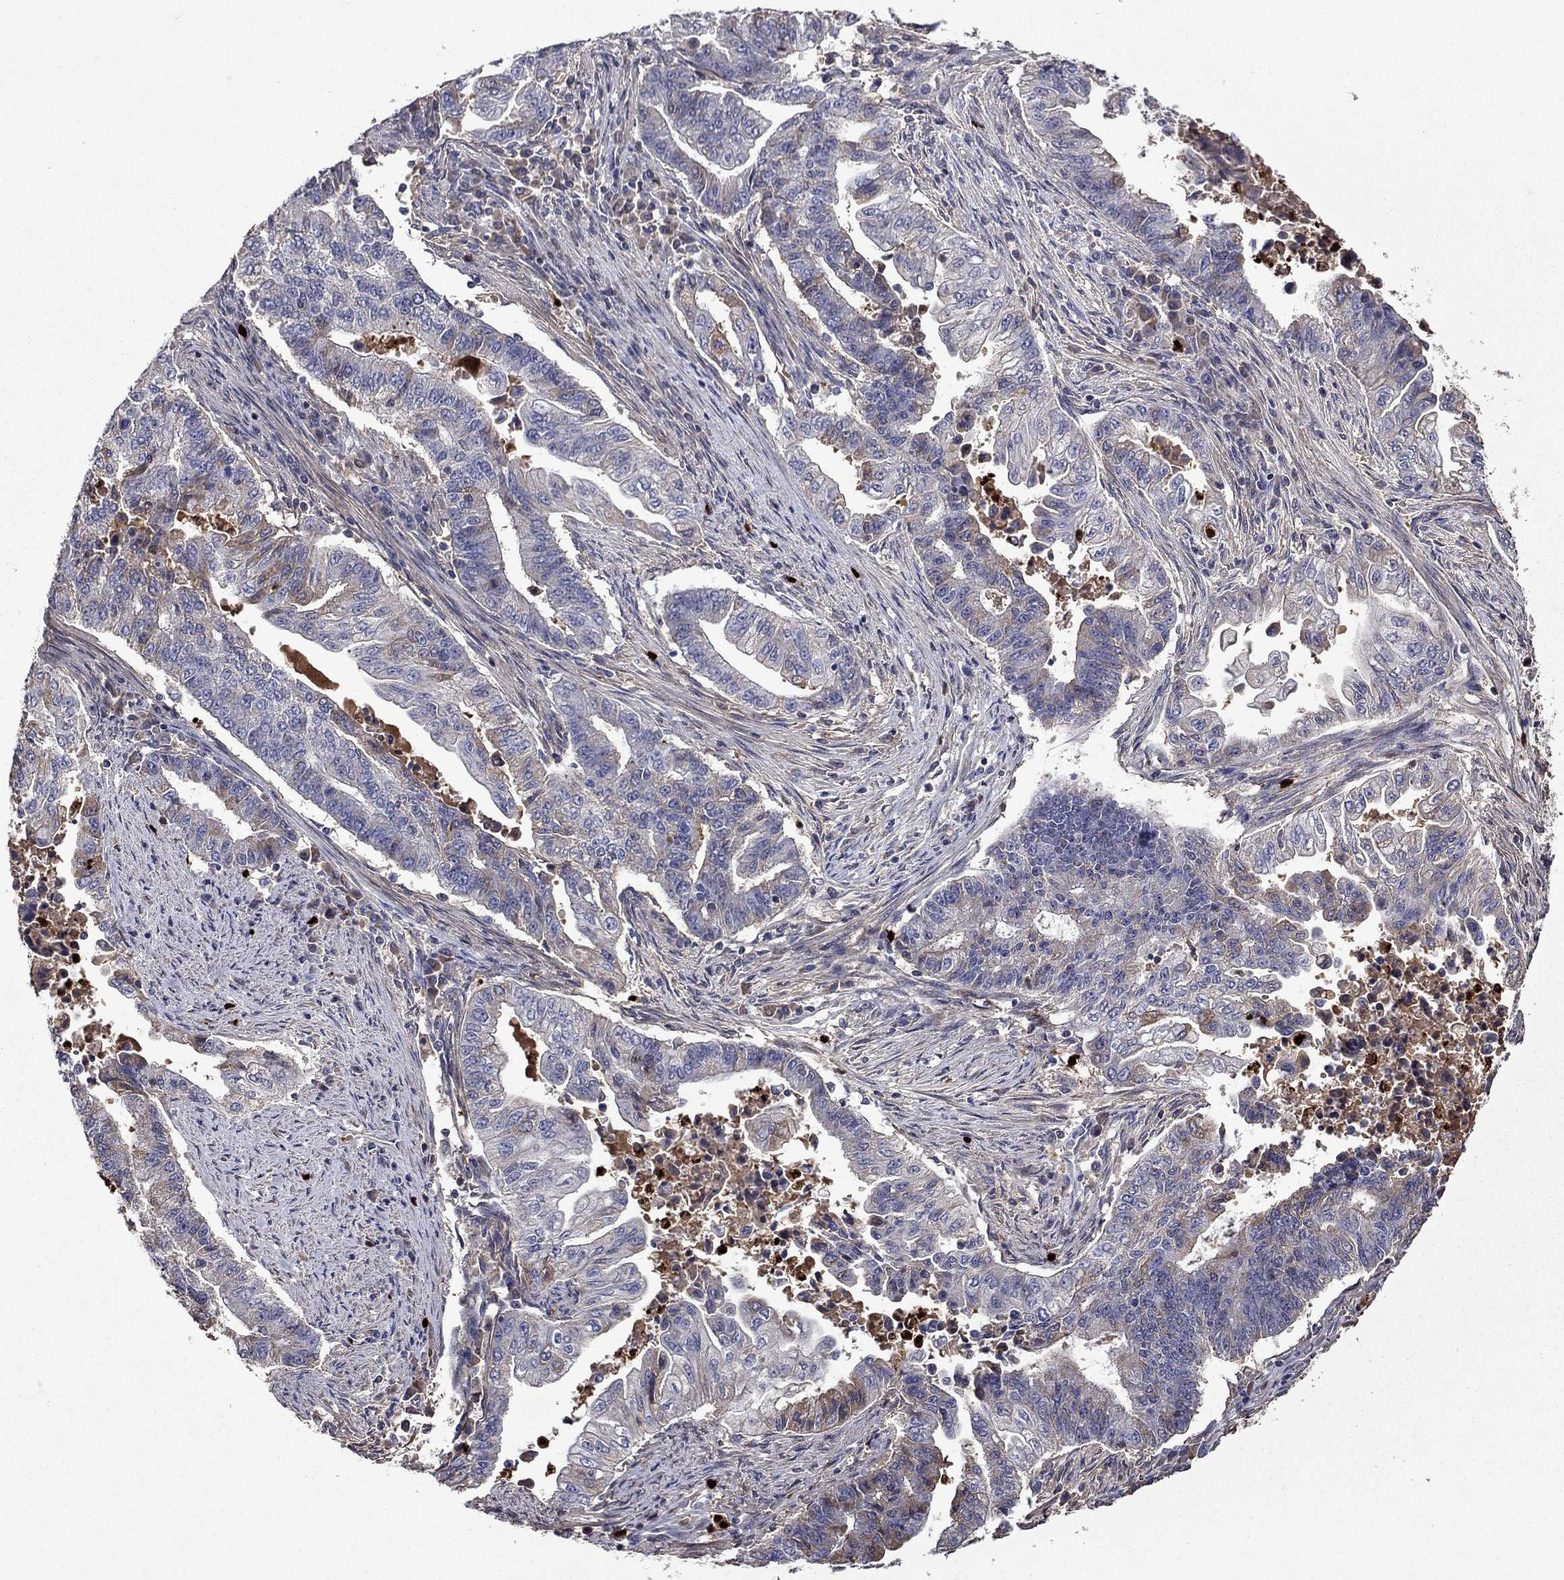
{"staining": {"intensity": "negative", "quantity": "none", "location": "none"}, "tissue": "endometrial cancer", "cell_type": "Tumor cells", "image_type": "cancer", "snomed": [{"axis": "morphology", "description": "Adenocarcinoma, NOS"}, {"axis": "topography", "description": "Uterus"}, {"axis": "topography", "description": "Endometrium"}], "caption": "Endometrial cancer was stained to show a protein in brown. There is no significant expression in tumor cells. The staining is performed using DAB brown chromogen with nuclei counter-stained in using hematoxylin.", "gene": "SATB1", "patient": {"sex": "female", "age": 54}}